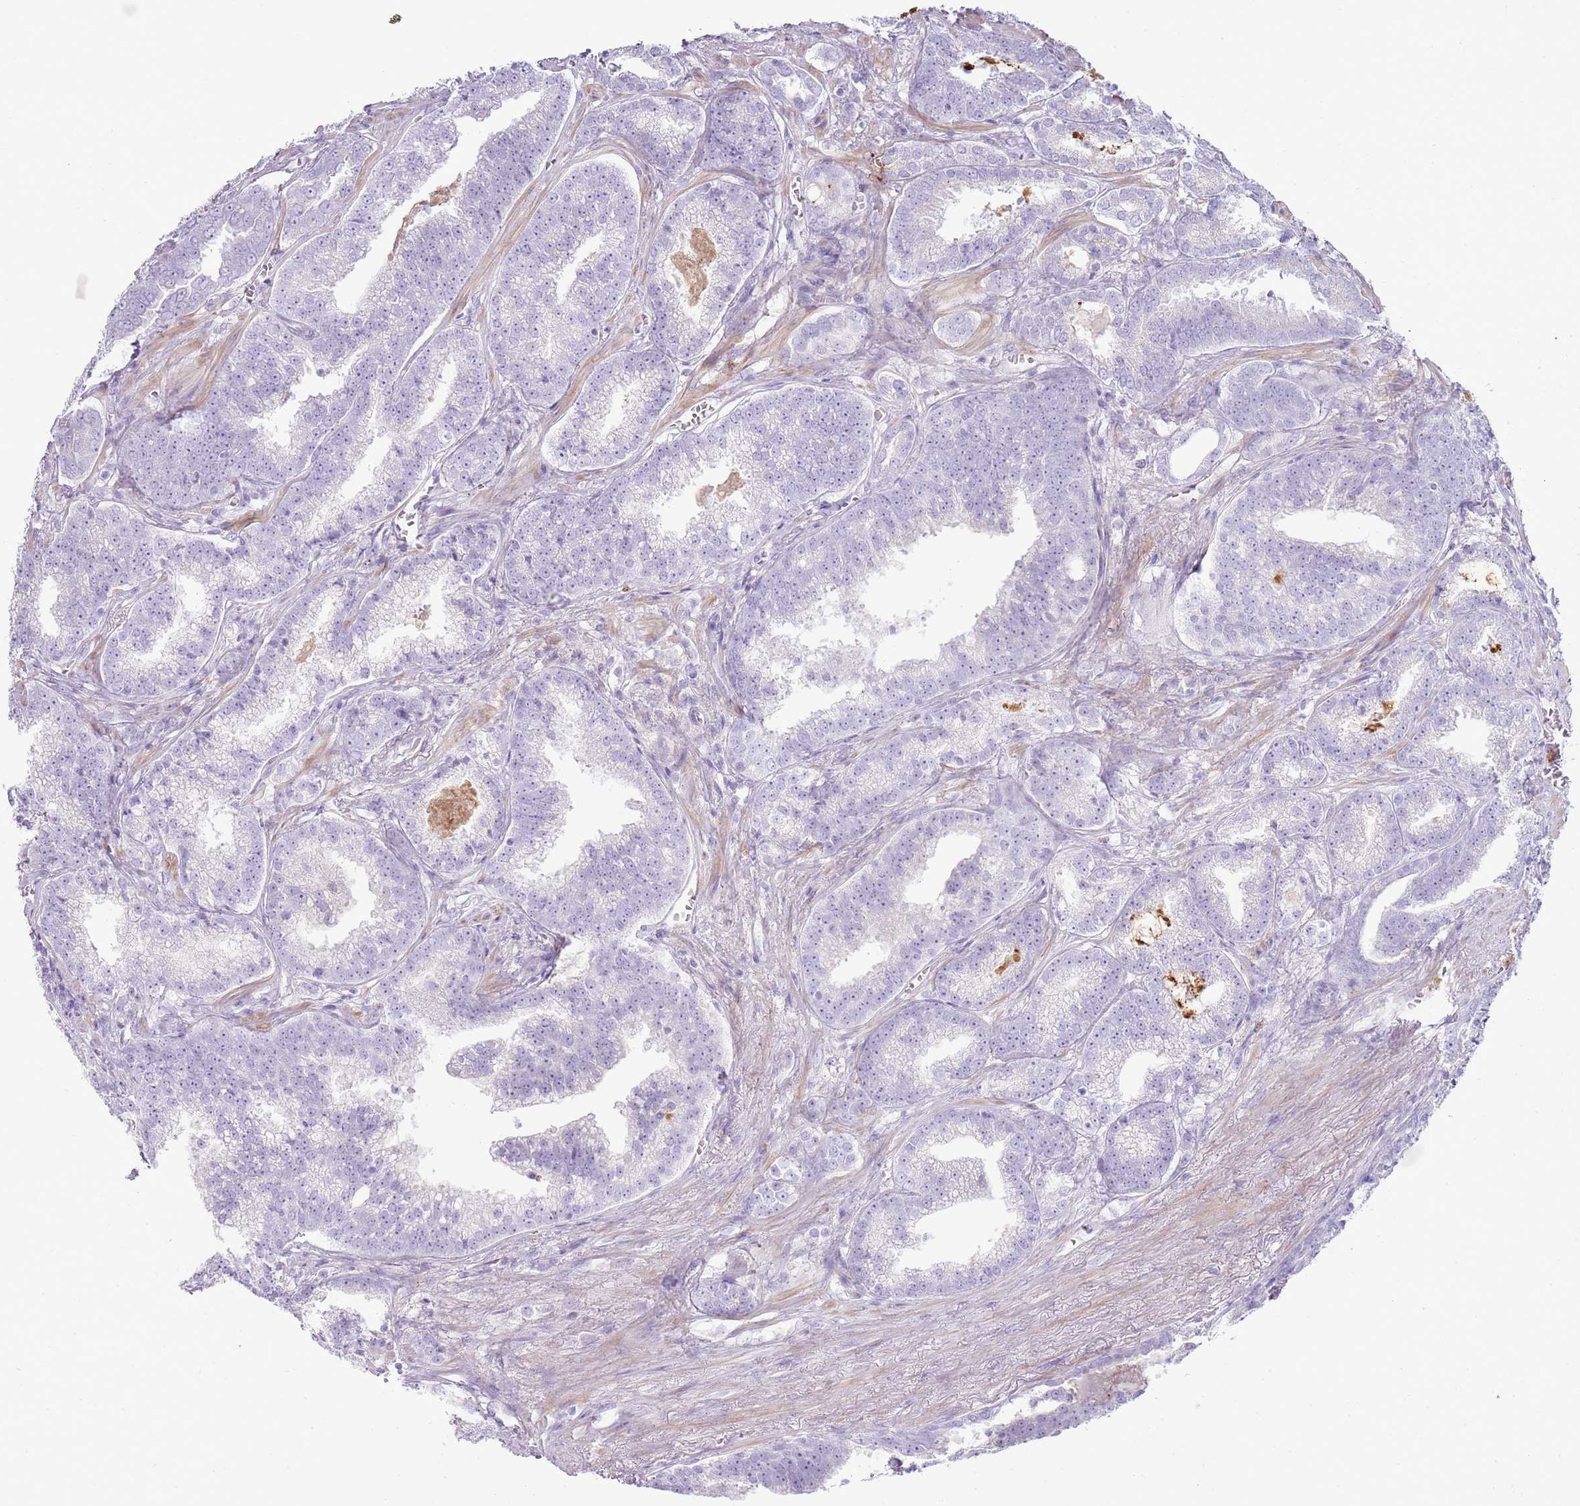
{"staining": {"intensity": "negative", "quantity": "none", "location": "none"}, "tissue": "prostate cancer", "cell_type": "Tumor cells", "image_type": "cancer", "snomed": [{"axis": "morphology", "description": "Adenocarcinoma, High grade"}, {"axis": "topography", "description": "Prostate"}], "caption": "An image of human adenocarcinoma (high-grade) (prostate) is negative for staining in tumor cells. (IHC, brightfield microscopy, high magnification).", "gene": "CD177", "patient": {"sex": "male", "age": 67}}